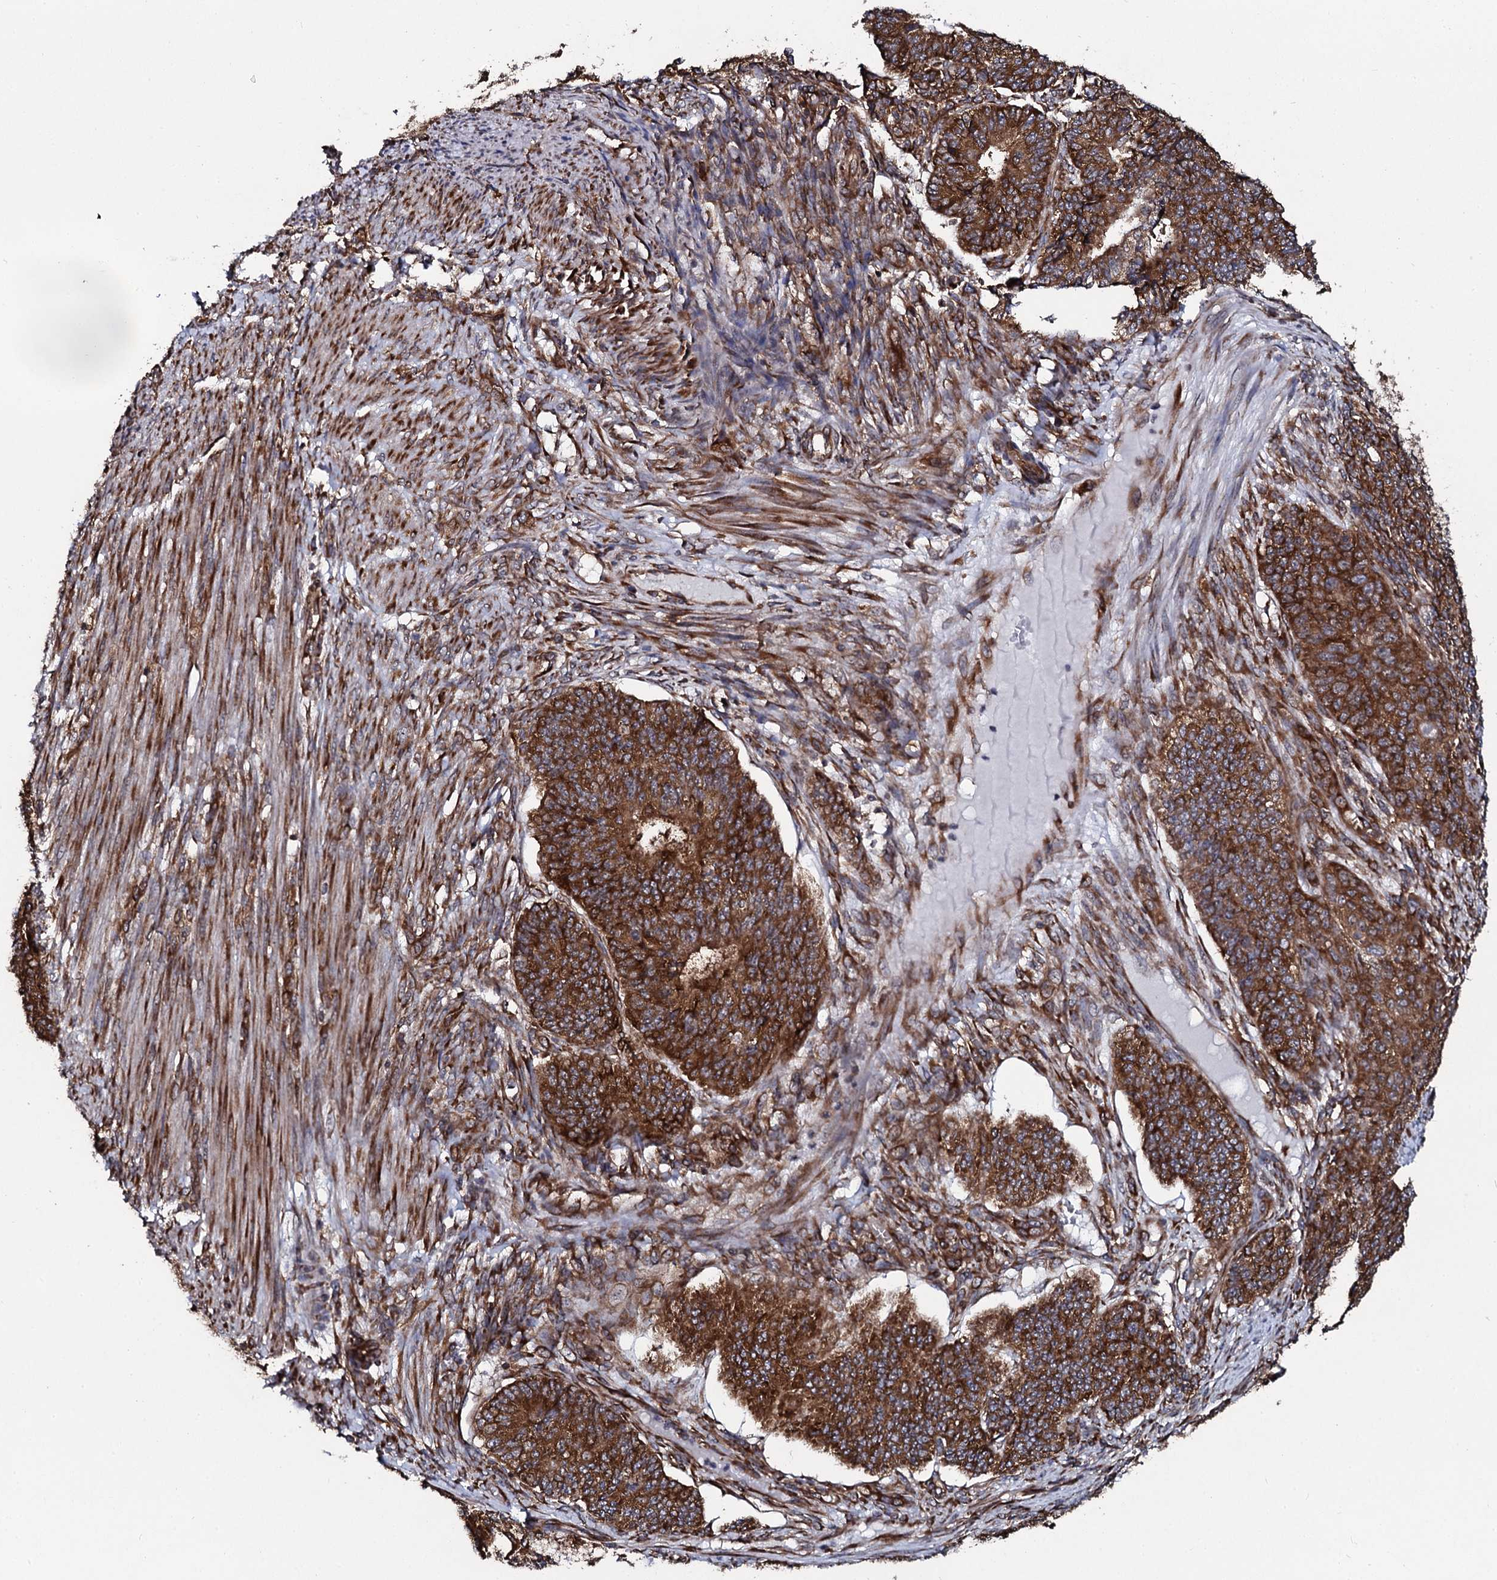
{"staining": {"intensity": "strong", "quantity": ">75%", "location": "cytoplasmic/membranous"}, "tissue": "endometrial cancer", "cell_type": "Tumor cells", "image_type": "cancer", "snomed": [{"axis": "morphology", "description": "Adenocarcinoma, NOS"}, {"axis": "topography", "description": "Endometrium"}], "caption": "Endometrial adenocarcinoma stained for a protein exhibits strong cytoplasmic/membranous positivity in tumor cells.", "gene": "SPTY2D1", "patient": {"sex": "female", "age": 32}}